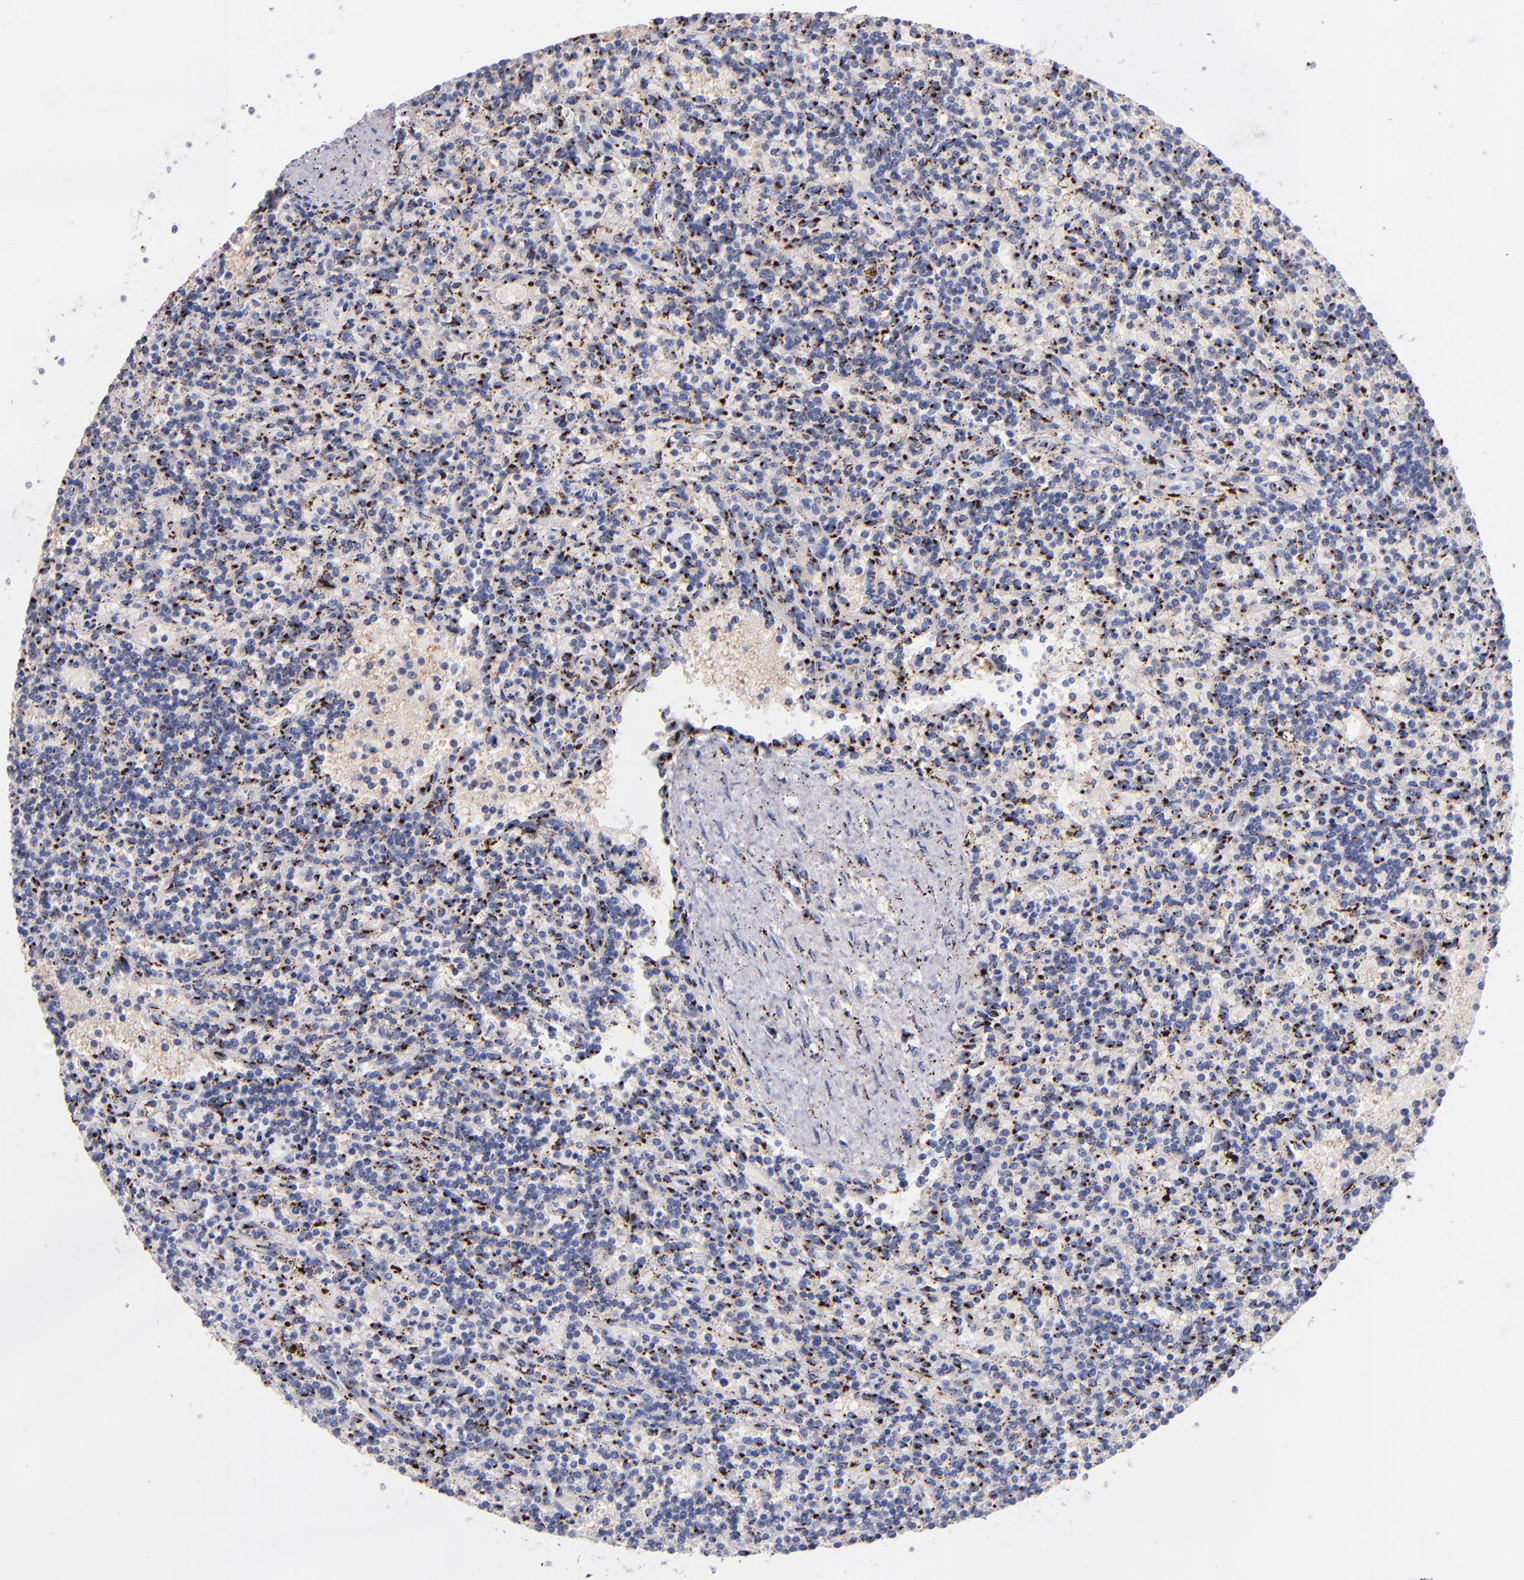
{"staining": {"intensity": "strong", "quantity": "25%-75%", "location": "cytoplasmic/membranous,nuclear"}, "tissue": "lymphoma", "cell_type": "Tumor cells", "image_type": "cancer", "snomed": [{"axis": "morphology", "description": "Malignant lymphoma, non-Hodgkin's type, Low grade"}, {"axis": "topography", "description": "Spleen"}], "caption": "About 25%-75% of tumor cells in human lymphoma demonstrate strong cytoplasmic/membranous and nuclear protein positivity as visualized by brown immunohistochemical staining.", "gene": "GOLIM4", "patient": {"sex": "male", "age": 73}}